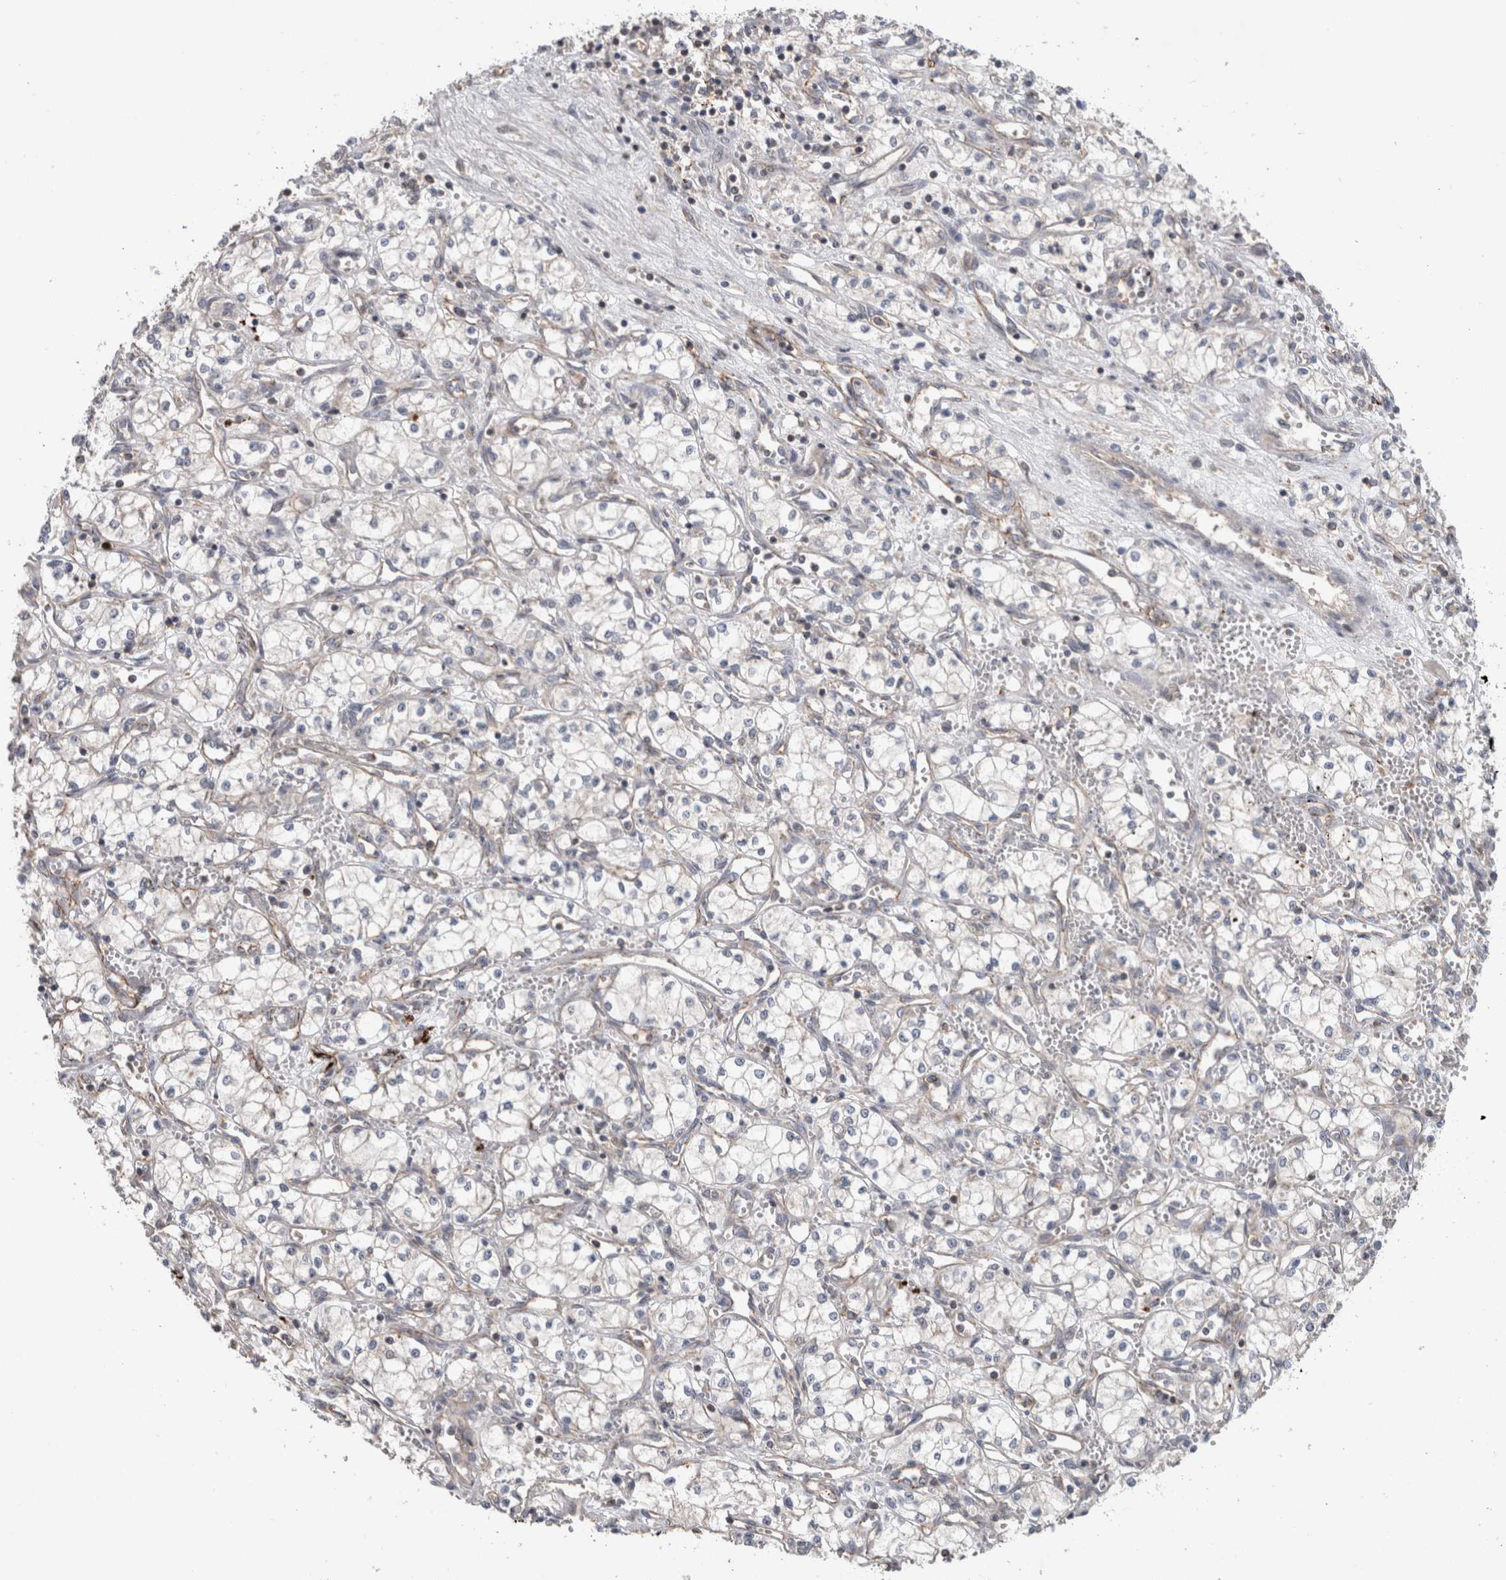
{"staining": {"intensity": "negative", "quantity": "none", "location": "none"}, "tissue": "renal cancer", "cell_type": "Tumor cells", "image_type": "cancer", "snomed": [{"axis": "morphology", "description": "Adenocarcinoma, NOS"}, {"axis": "topography", "description": "Kidney"}], "caption": "An IHC image of renal adenocarcinoma is shown. There is no staining in tumor cells of renal adenocarcinoma.", "gene": "TARBP1", "patient": {"sex": "male", "age": 59}}